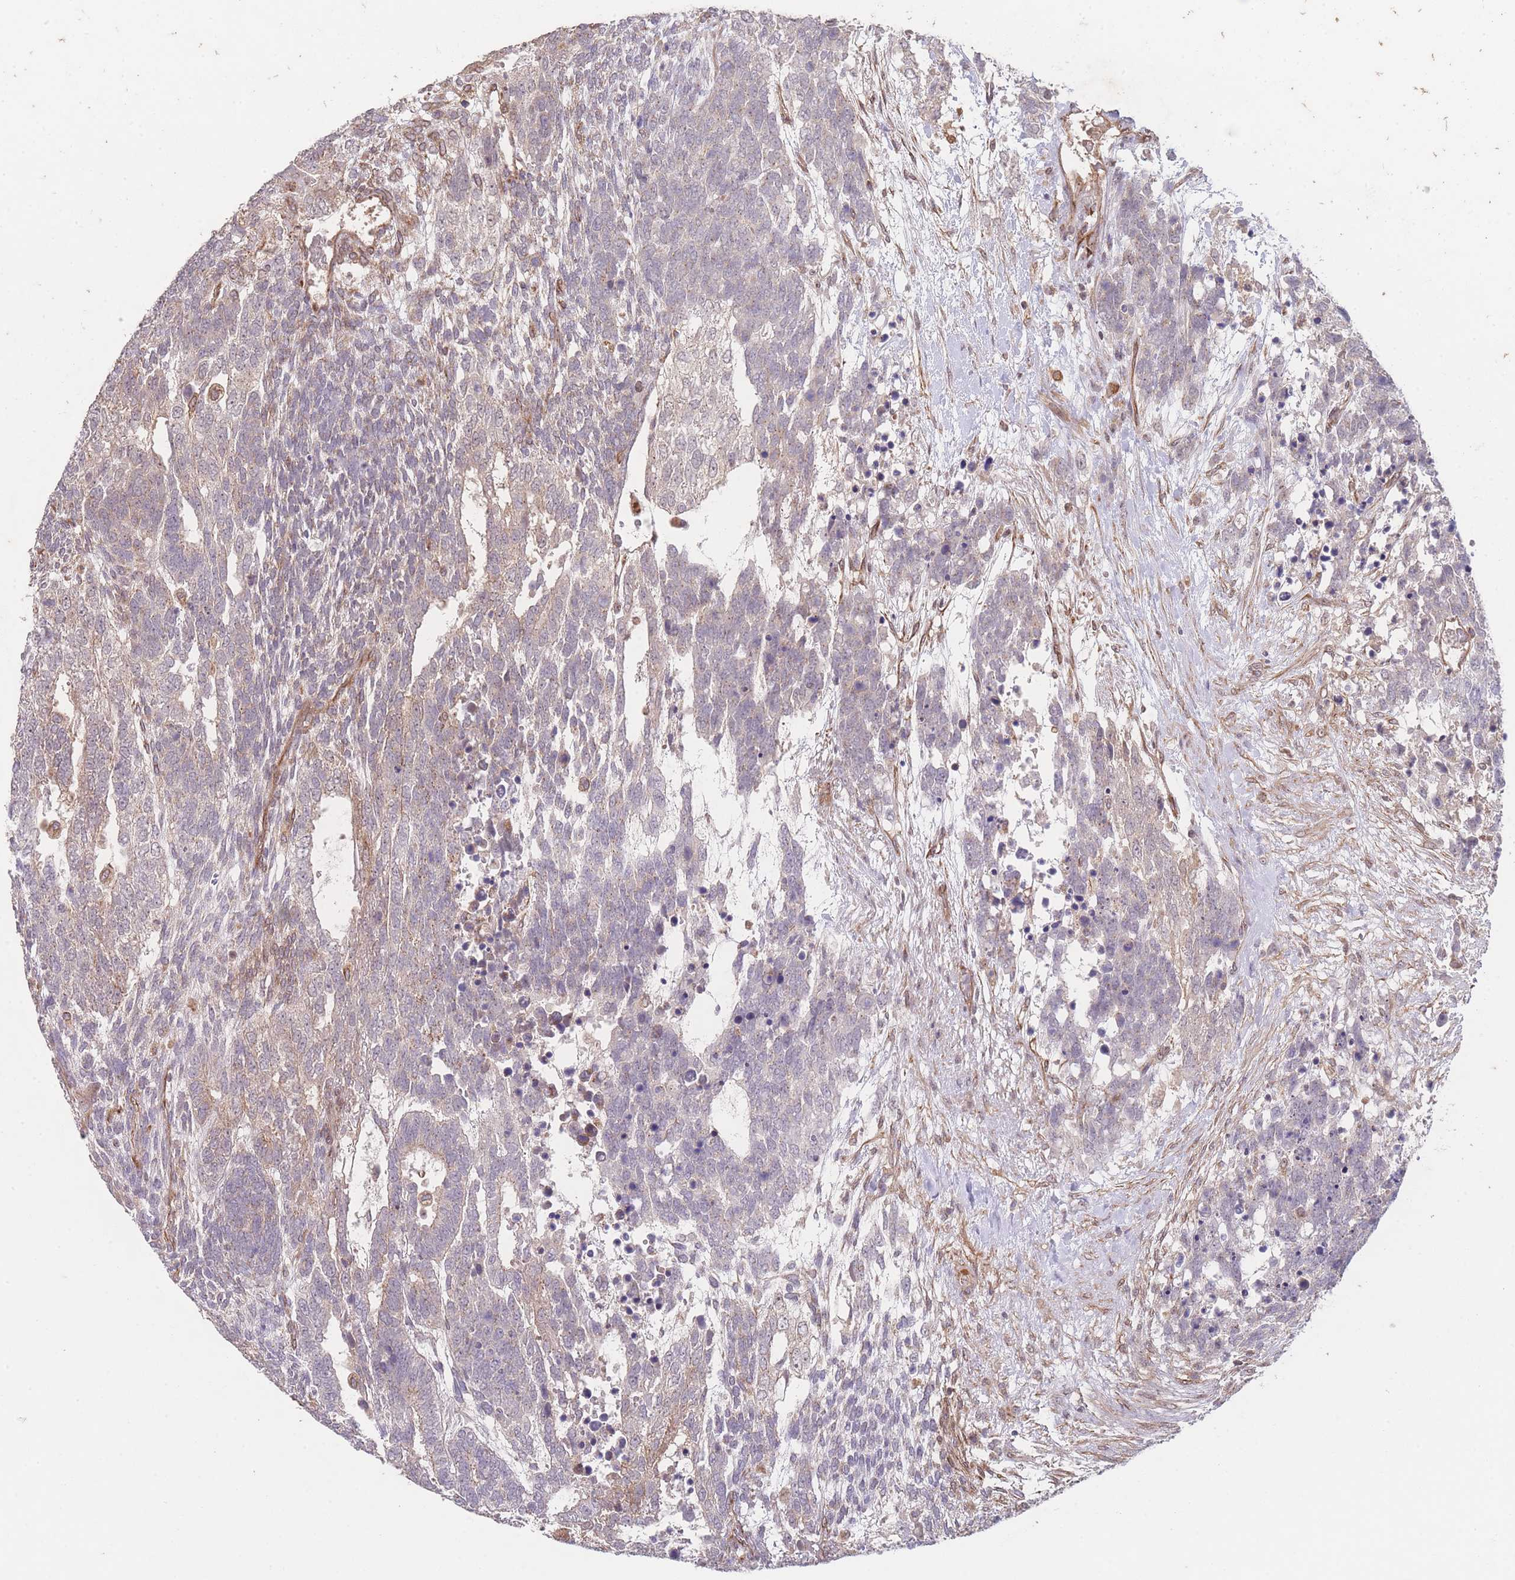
{"staining": {"intensity": "weak", "quantity": "<25%", "location": "cytoplasmic/membranous"}, "tissue": "testis cancer", "cell_type": "Tumor cells", "image_type": "cancer", "snomed": [{"axis": "morphology", "description": "Carcinoma, Embryonal, NOS"}, {"axis": "topography", "description": "Testis"}], "caption": "The immunohistochemistry (IHC) histopathology image has no significant staining in tumor cells of embryonal carcinoma (testis) tissue.", "gene": "PXMP4", "patient": {"sex": "male", "age": 23}}